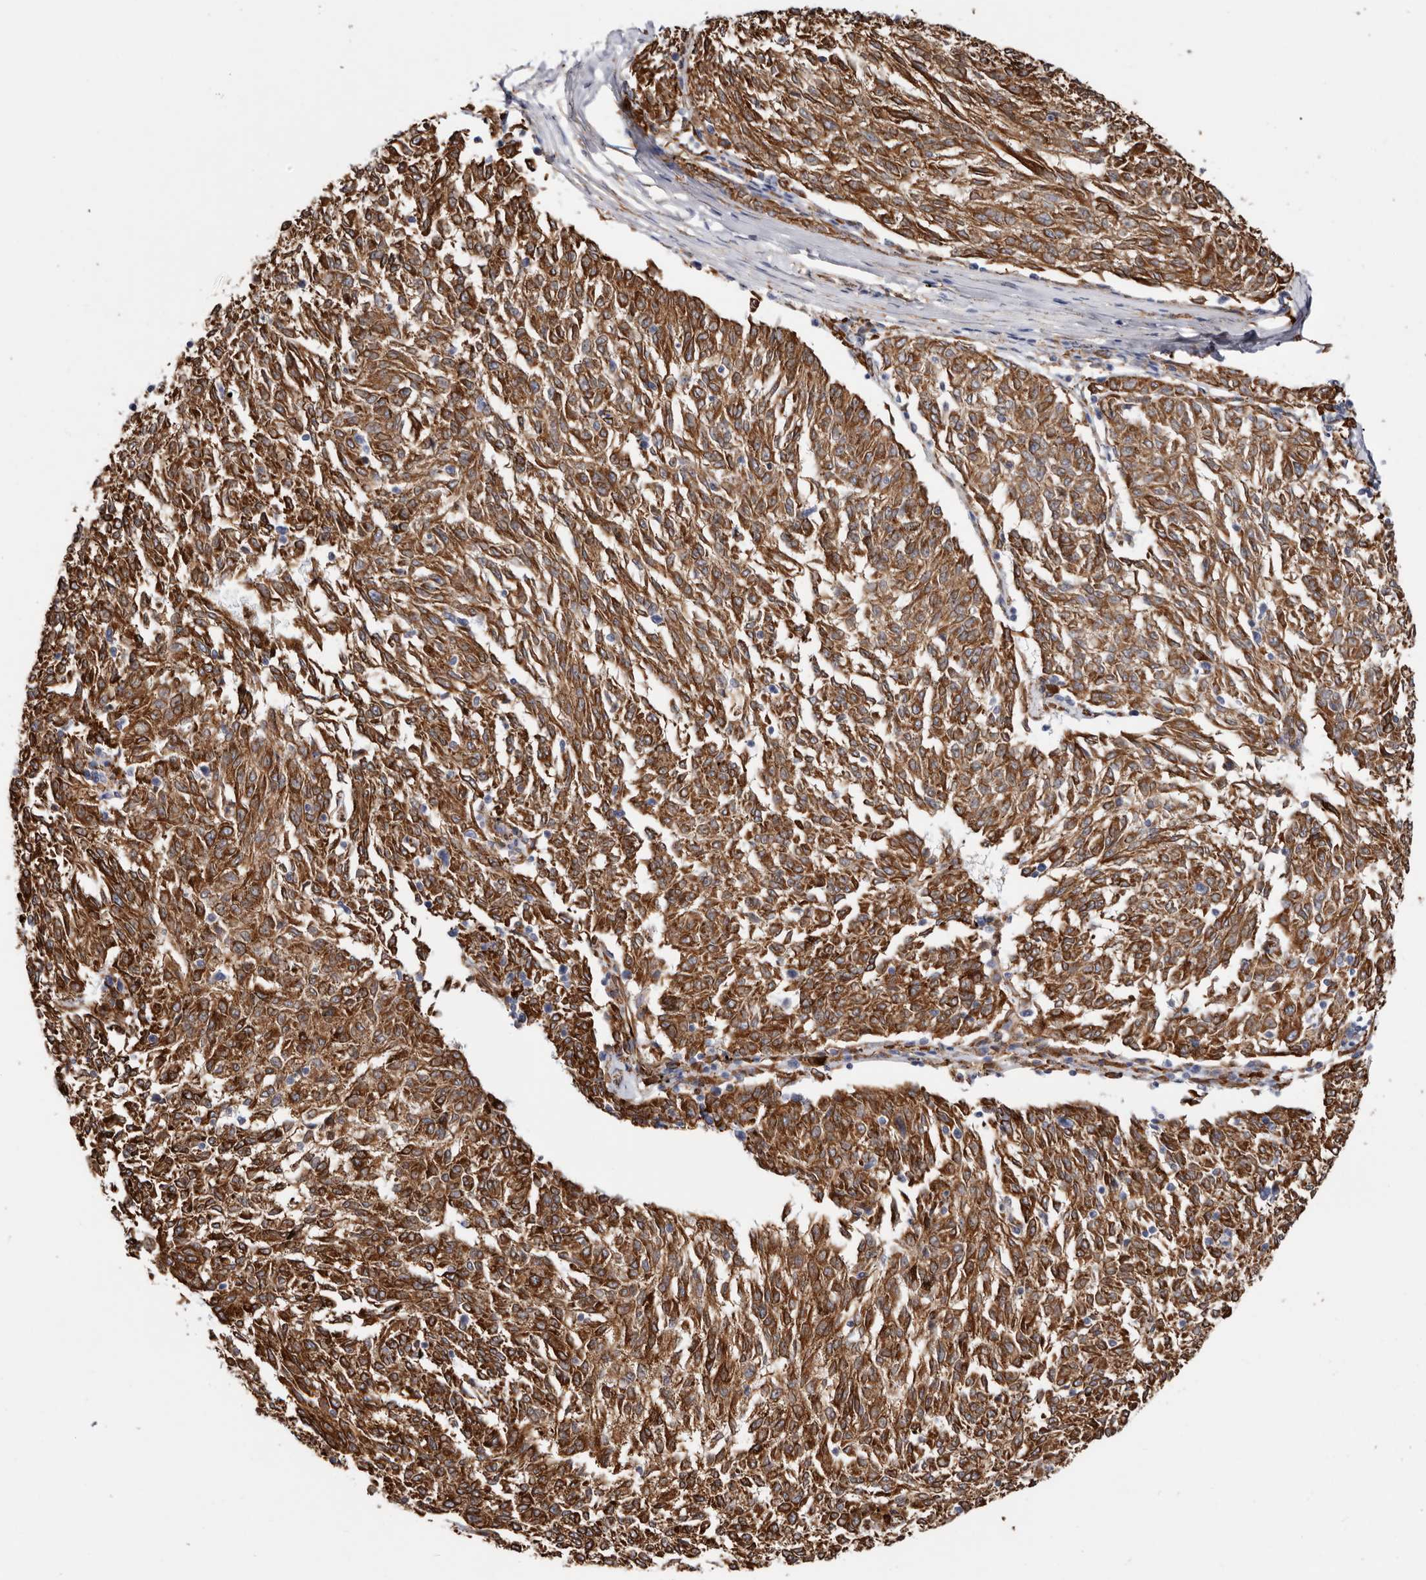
{"staining": {"intensity": "moderate", "quantity": ">75%", "location": "cytoplasmic/membranous"}, "tissue": "melanoma", "cell_type": "Tumor cells", "image_type": "cancer", "snomed": [{"axis": "morphology", "description": "Malignant melanoma, NOS"}, {"axis": "topography", "description": "Skin"}], "caption": "IHC micrograph of neoplastic tissue: malignant melanoma stained using immunohistochemistry (IHC) exhibits medium levels of moderate protein expression localized specifically in the cytoplasmic/membranous of tumor cells, appearing as a cytoplasmic/membranous brown color.", "gene": "SEMA3E", "patient": {"sex": "female", "age": 72}}